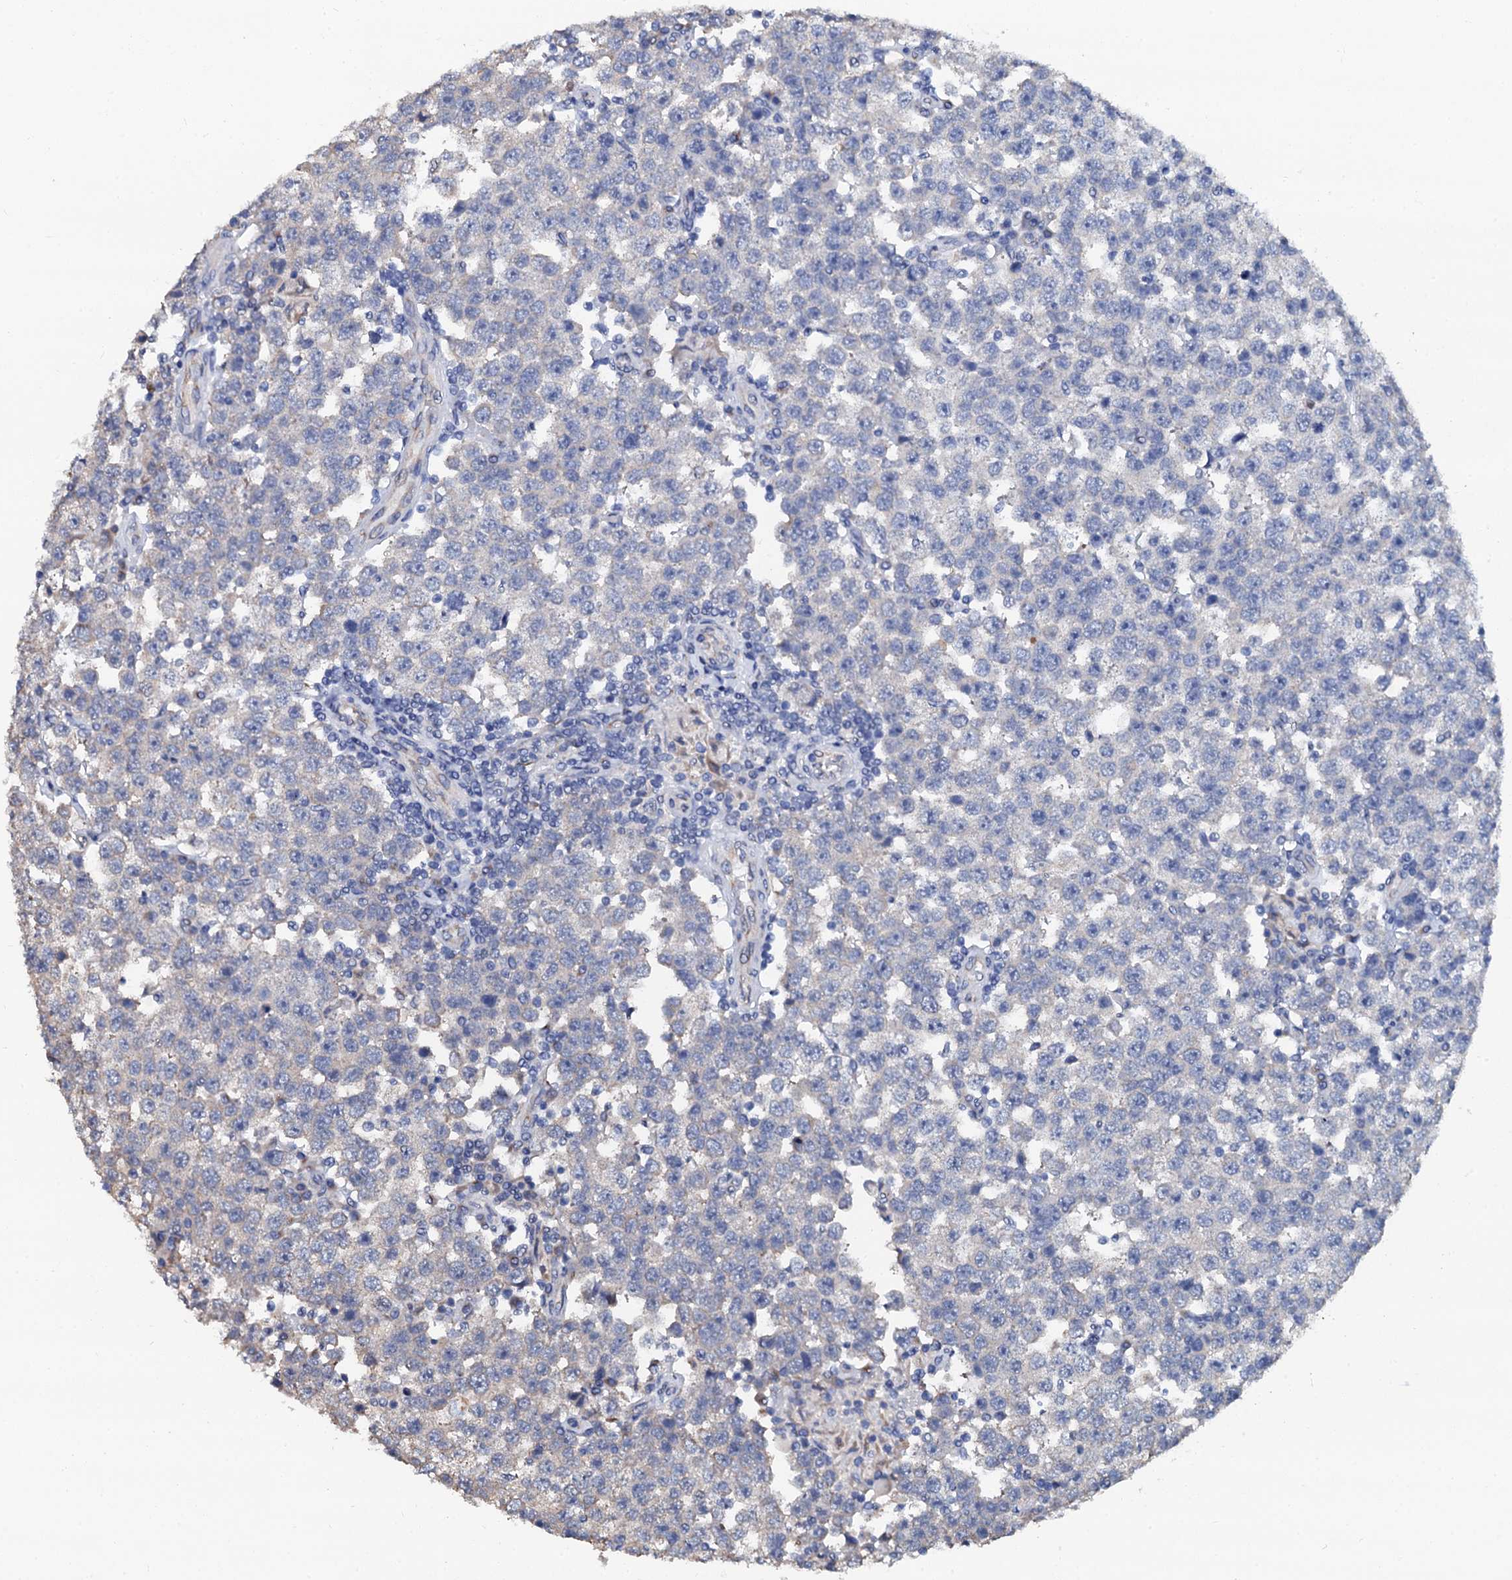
{"staining": {"intensity": "negative", "quantity": "none", "location": "none"}, "tissue": "testis cancer", "cell_type": "Tumor cells", "image_type": "cancer", "snomed": [{"axis": "morphology", "description": "Seminoma, NOS"}, {"axis": "topography", "description": "Testis"}], "caption": "Tumor cells are negative for protein expression in human testis cancer. (DAB immunohistochemistry with hematoxylin counter stain).", "gene": "AKAP3", "patient": {"sex": "male", "age": 28}}